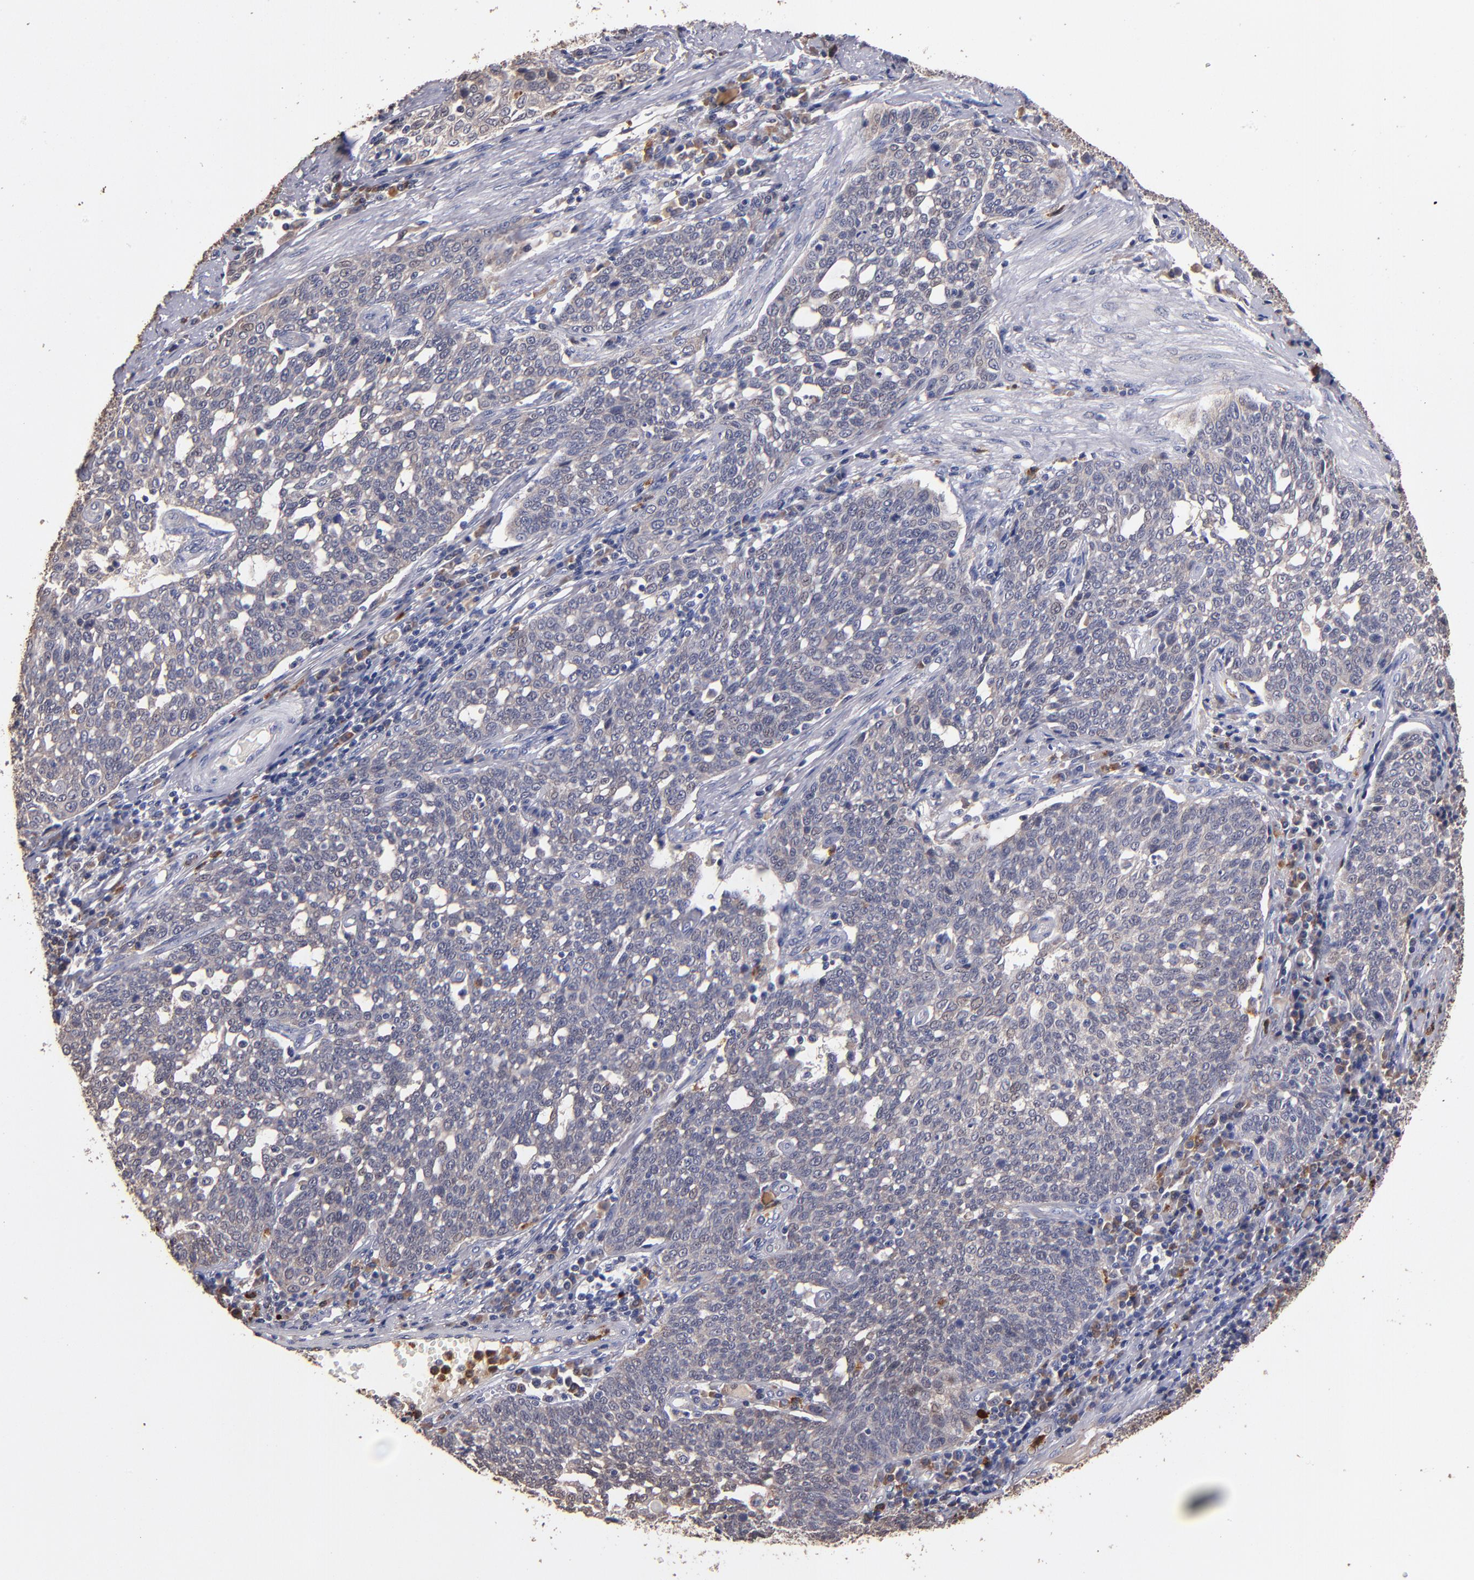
{"staining": {"intensity": "weak", "quantity": "<25%", "location": "cytoplasmic/membranous"}, "tissue": "cervical cancer", "cell_type": "Tumor cells", "image_type": "cancer", "snomed": [{"axis": "morphology", "description": "Squamous cell carcinoma, NOS"}, {"axis": "topography", "description": "Cervix"}], "caption": "The IHC image has no significant staining in tumor cells of cervical cancer (squamous cell carcinoma) tissue.", "gene": "TTLL12", "patient": {"sex": "female", "age": 34}}